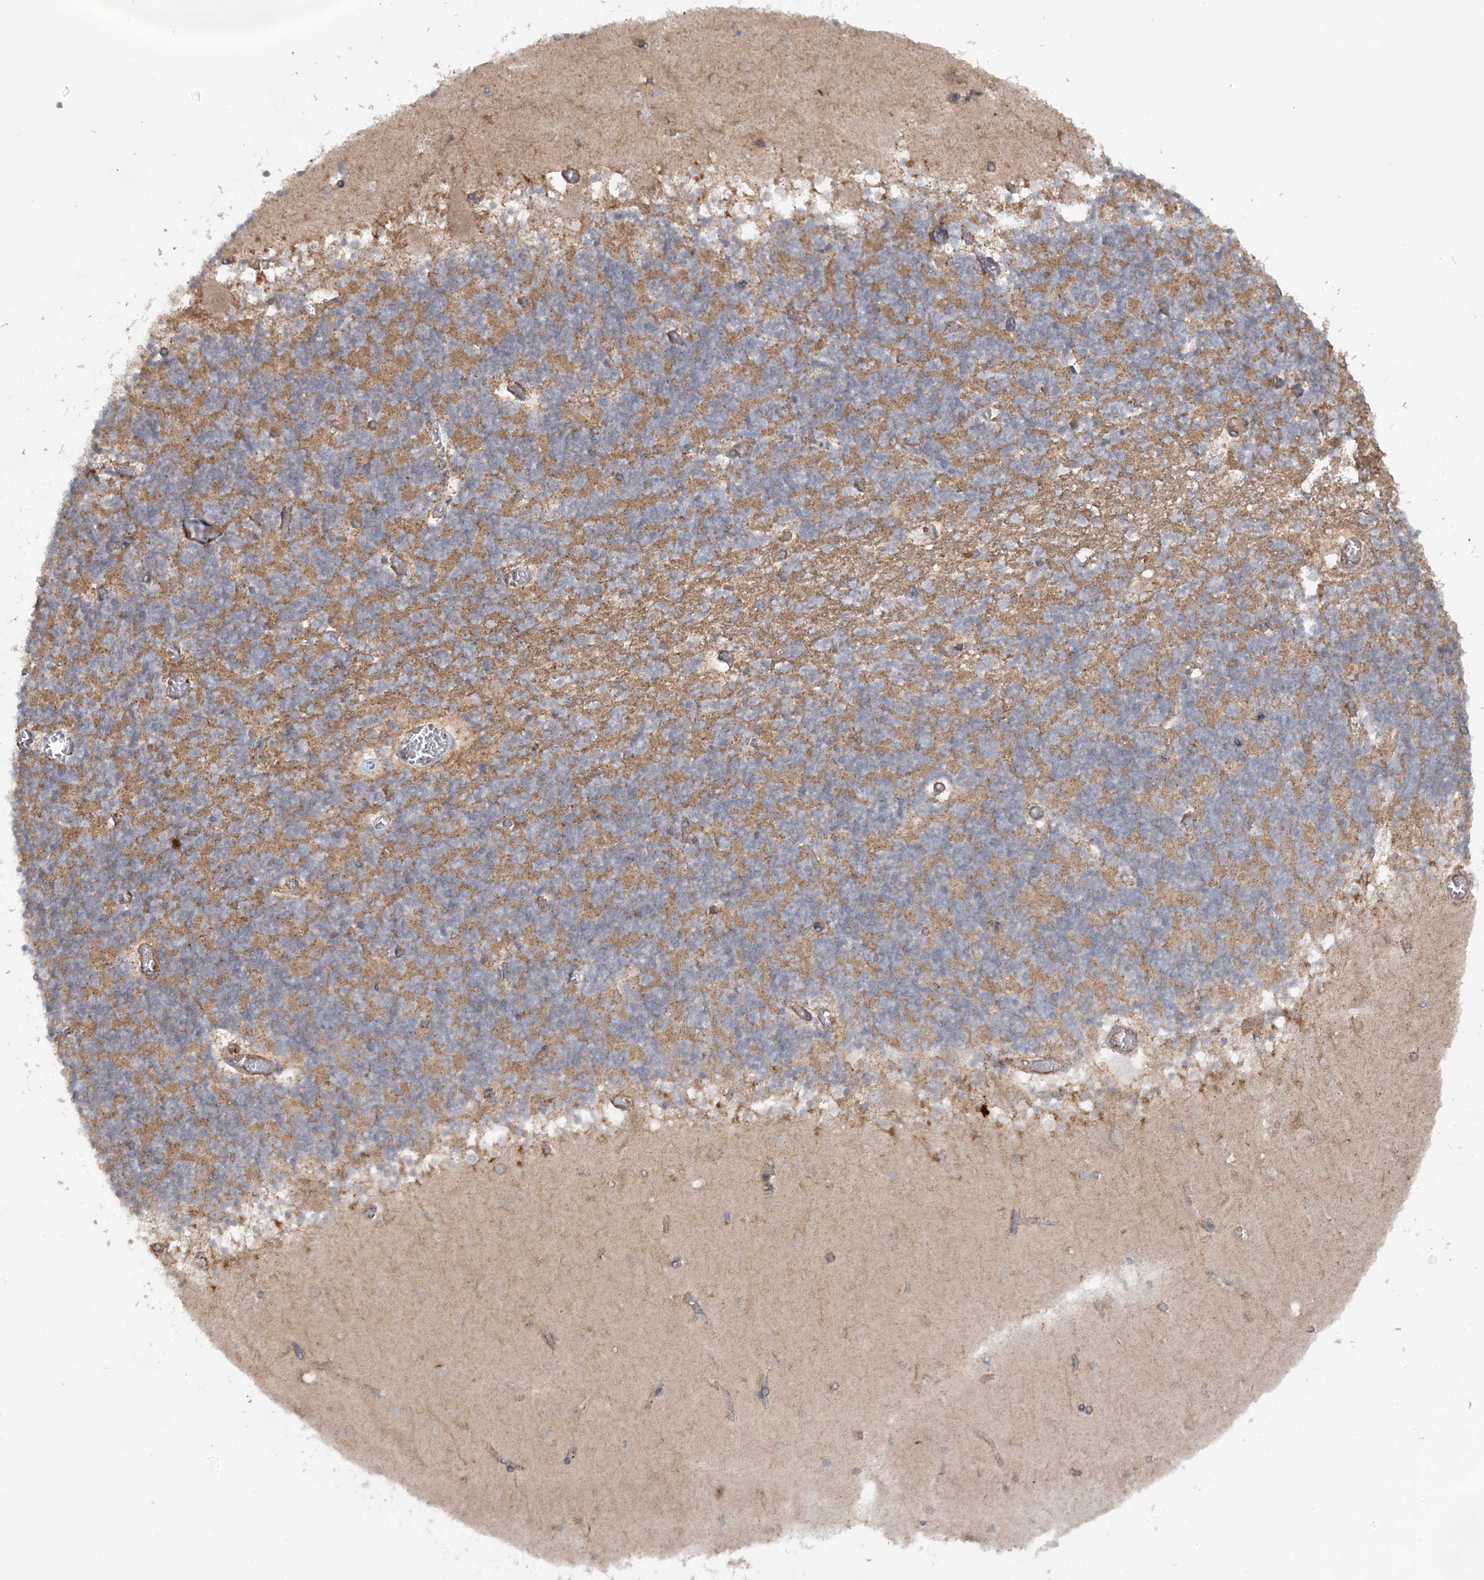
{"staining": {"intensity": "moderate", "quantity": "25%-75%", "location": "cytoplasmic/membranous"}, "tissue": "cerebellum", "cell_type": "Cells in granular layer", "image_type": "normal", "snomed": [{"axis": "morphology", "description": "Normal tissue, NOS"}, {"axis": "topography", "description": "Cerebellum"}], "caption": "A high-resolution micrograph shows immunohistochemistry staining of normal cerebellum, which displays moderate cytoplasmic/membranous staining in about 25%-75% of cells in granular layer.", "gene": "SCLT1", "patient": {"sex": "female", "age": 28}}